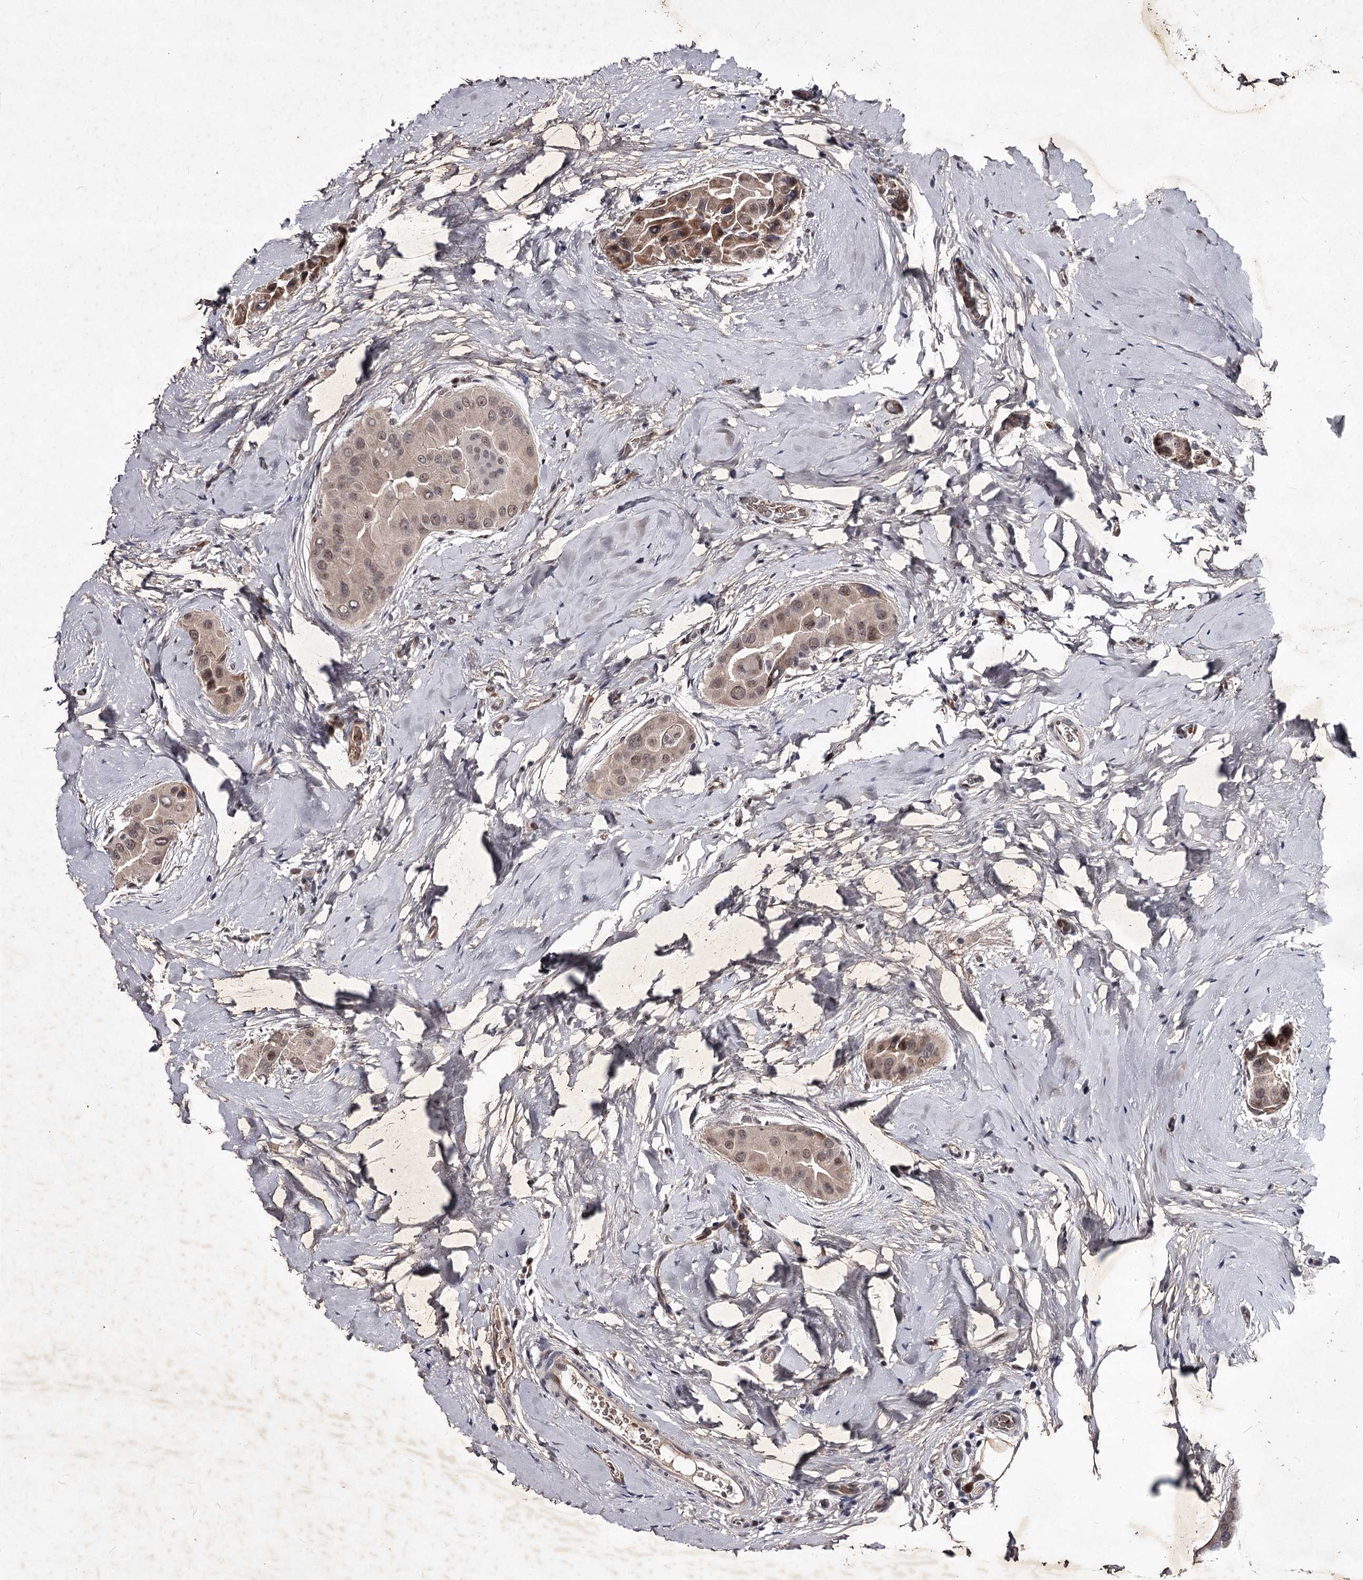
{"staining": {"intensity": "moderate", "quantity": "25%-75%", "location": "cytoplasmic/membranous,nuclear"}, "tissue": "thyroid cancer", "cell_type": "Tumor cells", "image_type": "cancer", "snomed": [{"axis": "morphology", "description": "Papillary adenocarcinoma, NOS"}, {"axis": "topography", "description": "Thyroid gland"}], "caption": "Thyroid papillary adenocarcinoma was stained to show a protein in brown. There is medium levels of moderate cytoplasmic/membranous and nuclear positivity in approximately 25%-75% of tumor cells. The protein is stained brown, and the nuclei are stained in blue (DAB IHC with brightfield microscopy, high magnification).", "gene": "RNF44", "patient": {"sex": "male", "age": 33}}